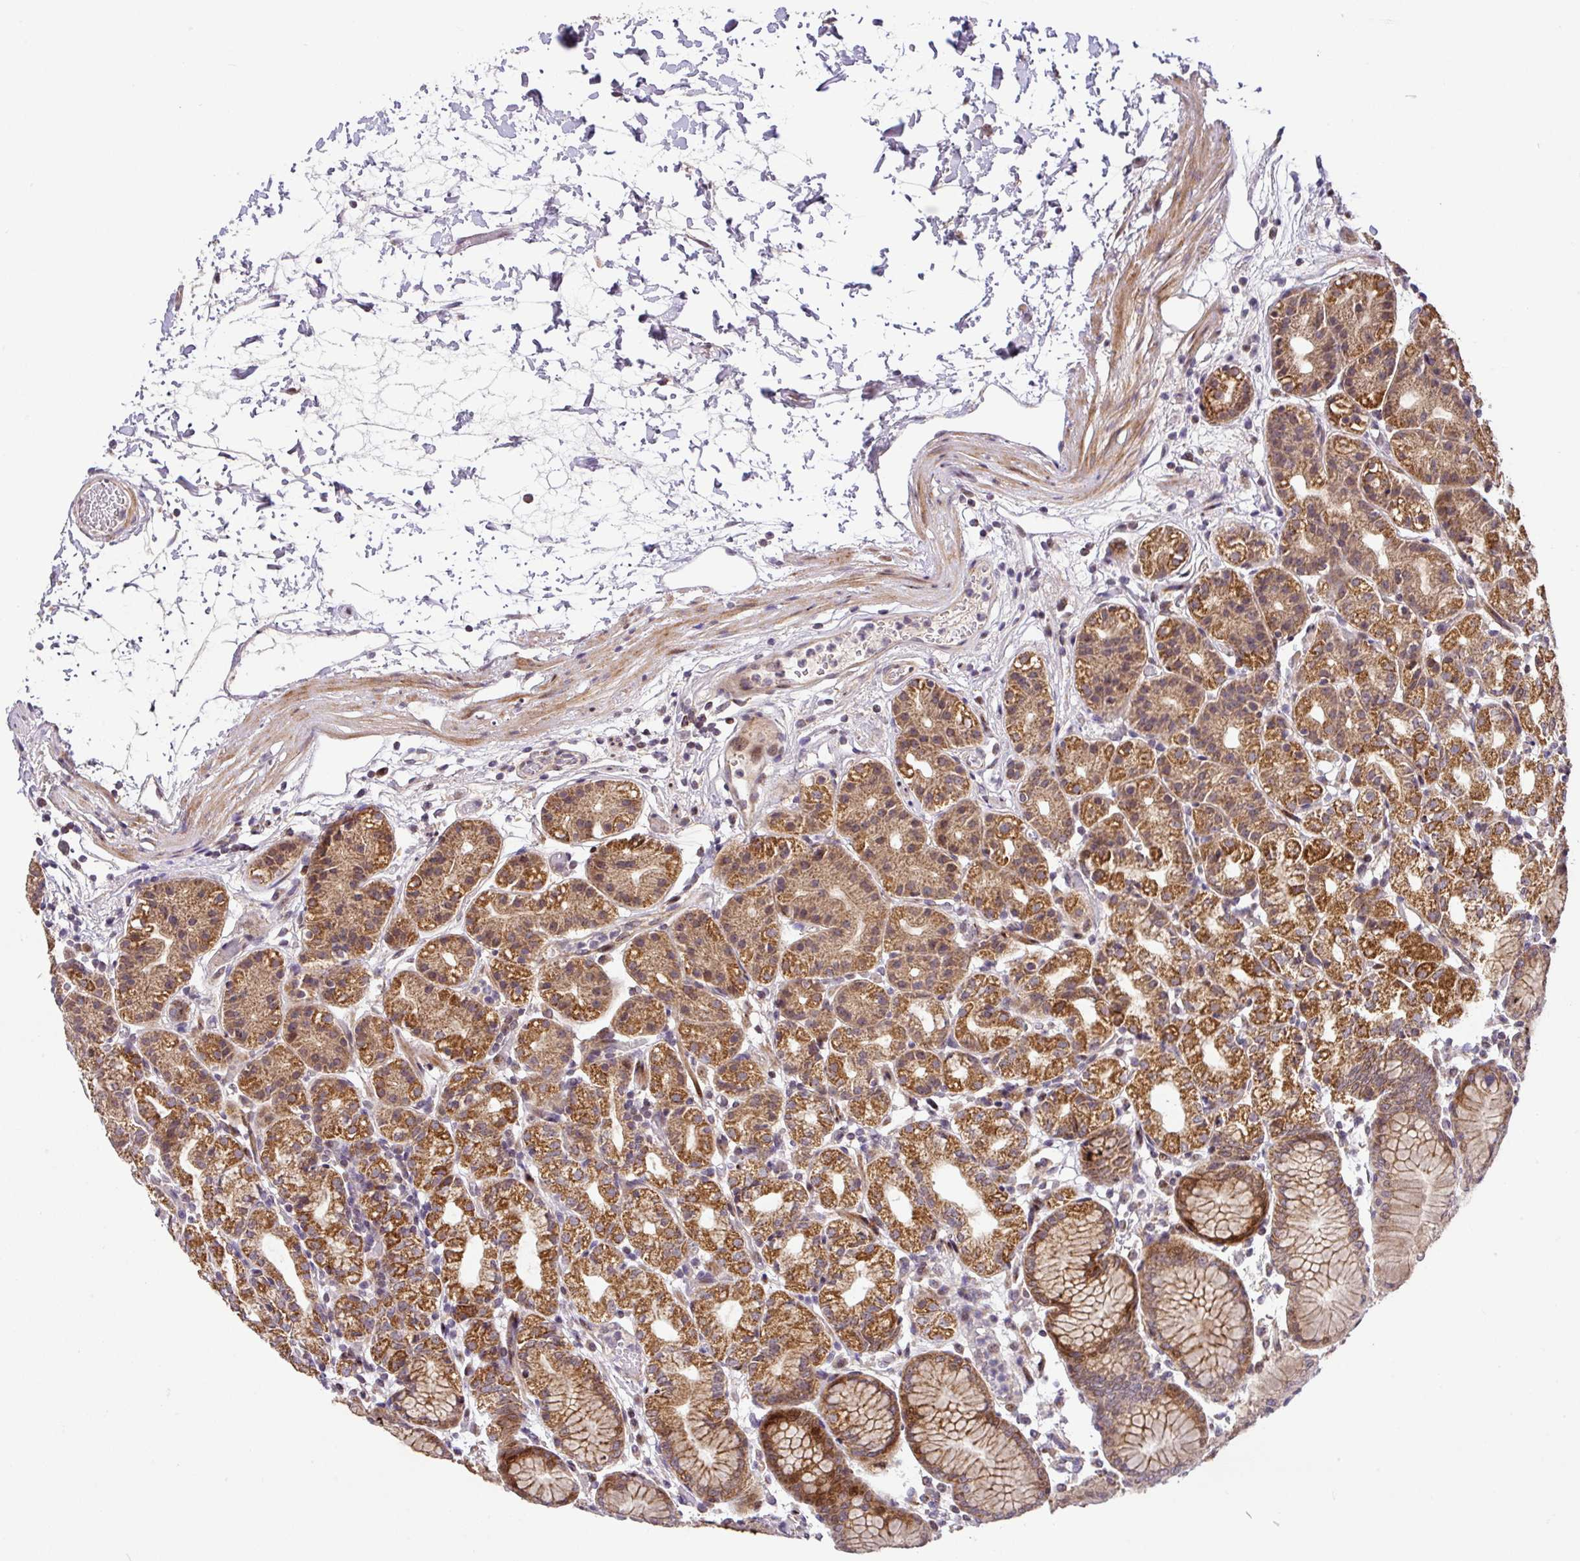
{"staining": {"intensity": "strong", "quantity": "25%-75%", "location": "cytoplasmic/membranous,nuclear"}, "tissue": "stomach", "cell_type": "Glandular cells", "image_type": "normal", "snomed": [{"axis": "morphology", "description": "Normal tissue, NOS"}, {"axis": "topography", "description": "Stomach"}], "caption": "A photomicrograph of stomach stained for a protein displays strong cytoplasmic/membranous,nuclear brown staining in glandular cells.", "gene": "ENSG00000269547", "patient": {"sex": "female", "age": 57}}